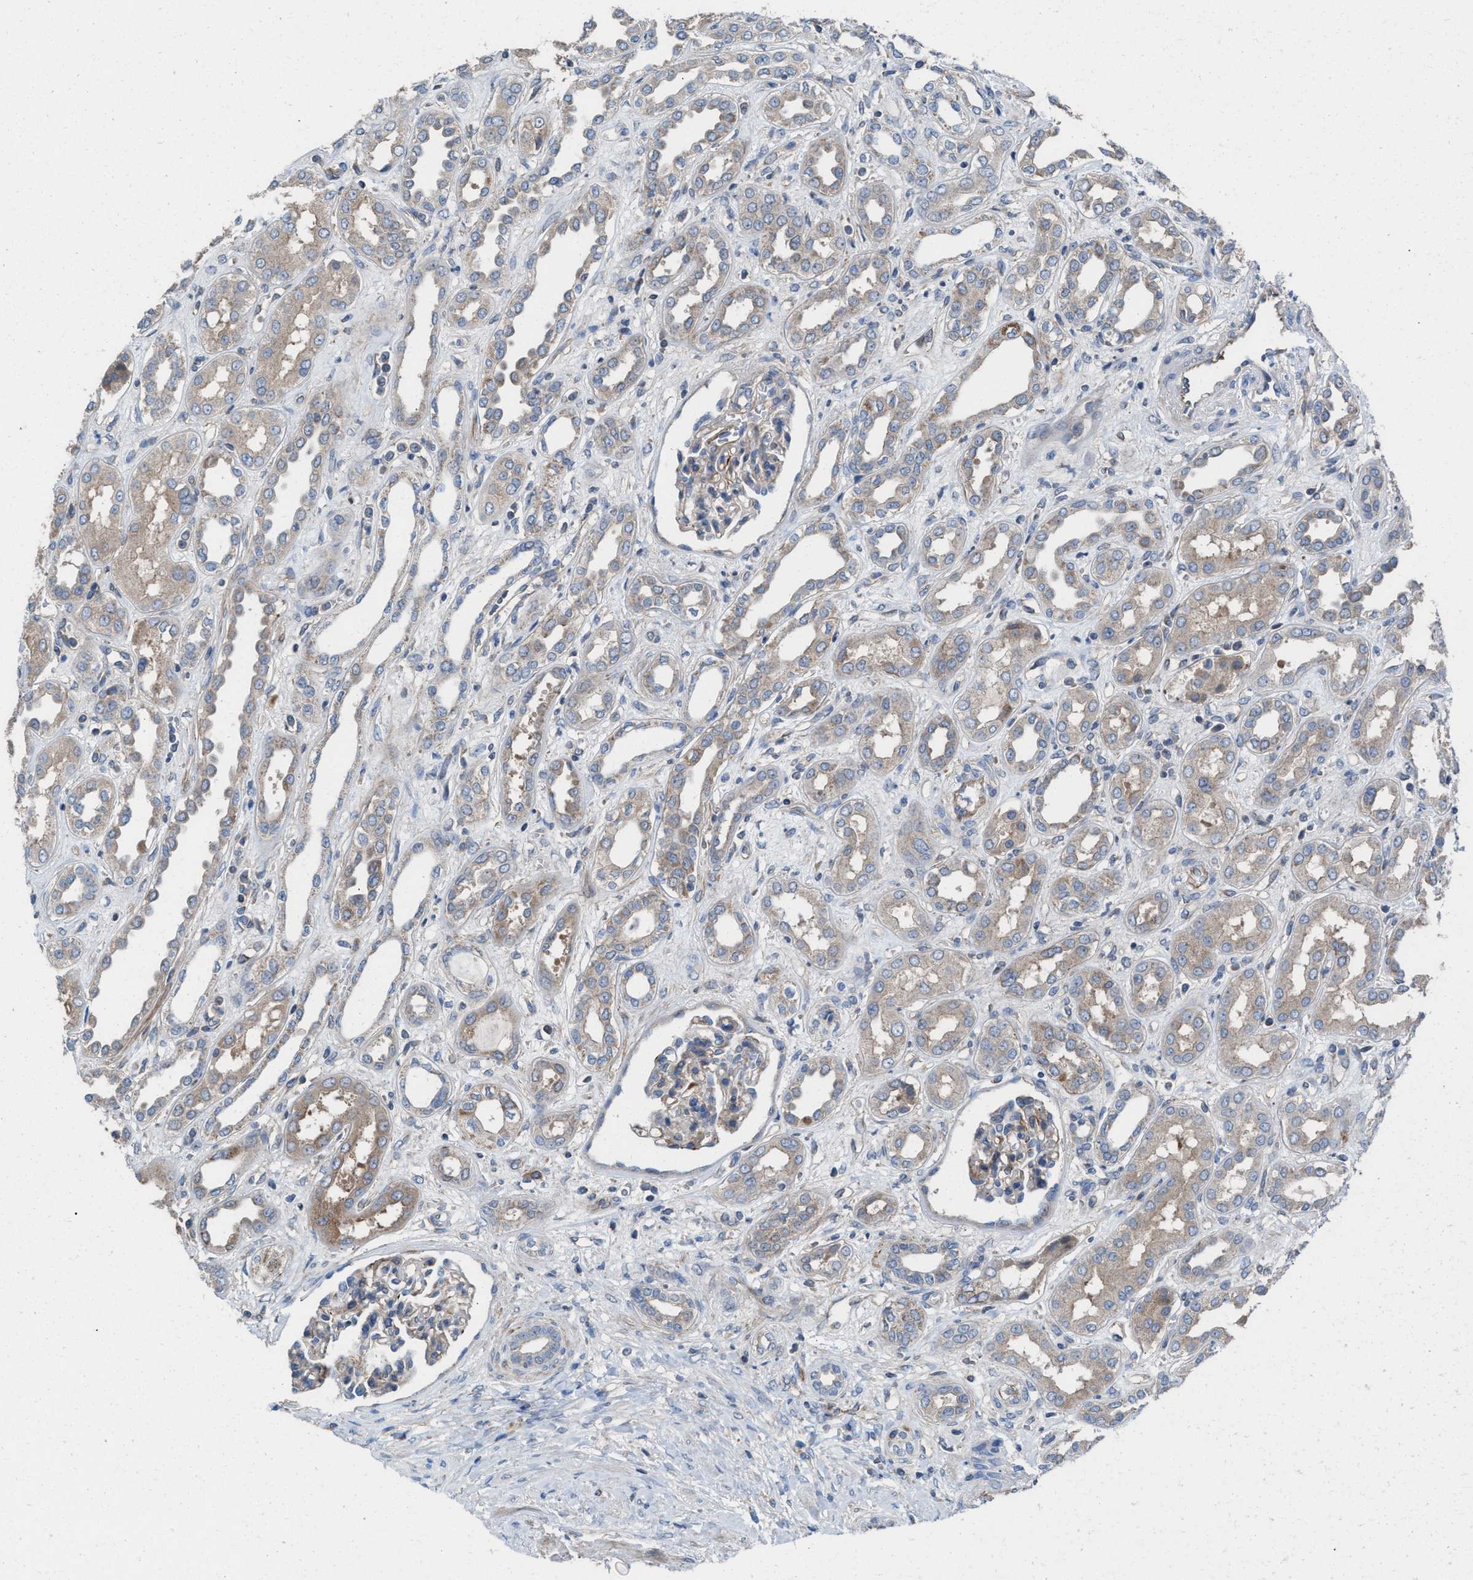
{"staining": {"intensity": "moderate", "quantity": "<25%", "location": "cytoplasmic/membranous"}, "tissue": "kidney", "cell_type": "Cells in glomeruli", "image_type": "normal", "snomed": [{"axis": "morphology", "description": "Normal tissue, NOS"}, {"axis": "topography", "description": "Kidney"}], "caption": "An immunohistochemistry image of benign tissue is shown. Protein staining in brown labels moderate cytoplasmic/membranous positivity in kidney within cells in glomeruli. (IHC, brightfield microscopy, high magnification).", "gene": "MRM1", "patient": {"sex": "male", "age": 59}}